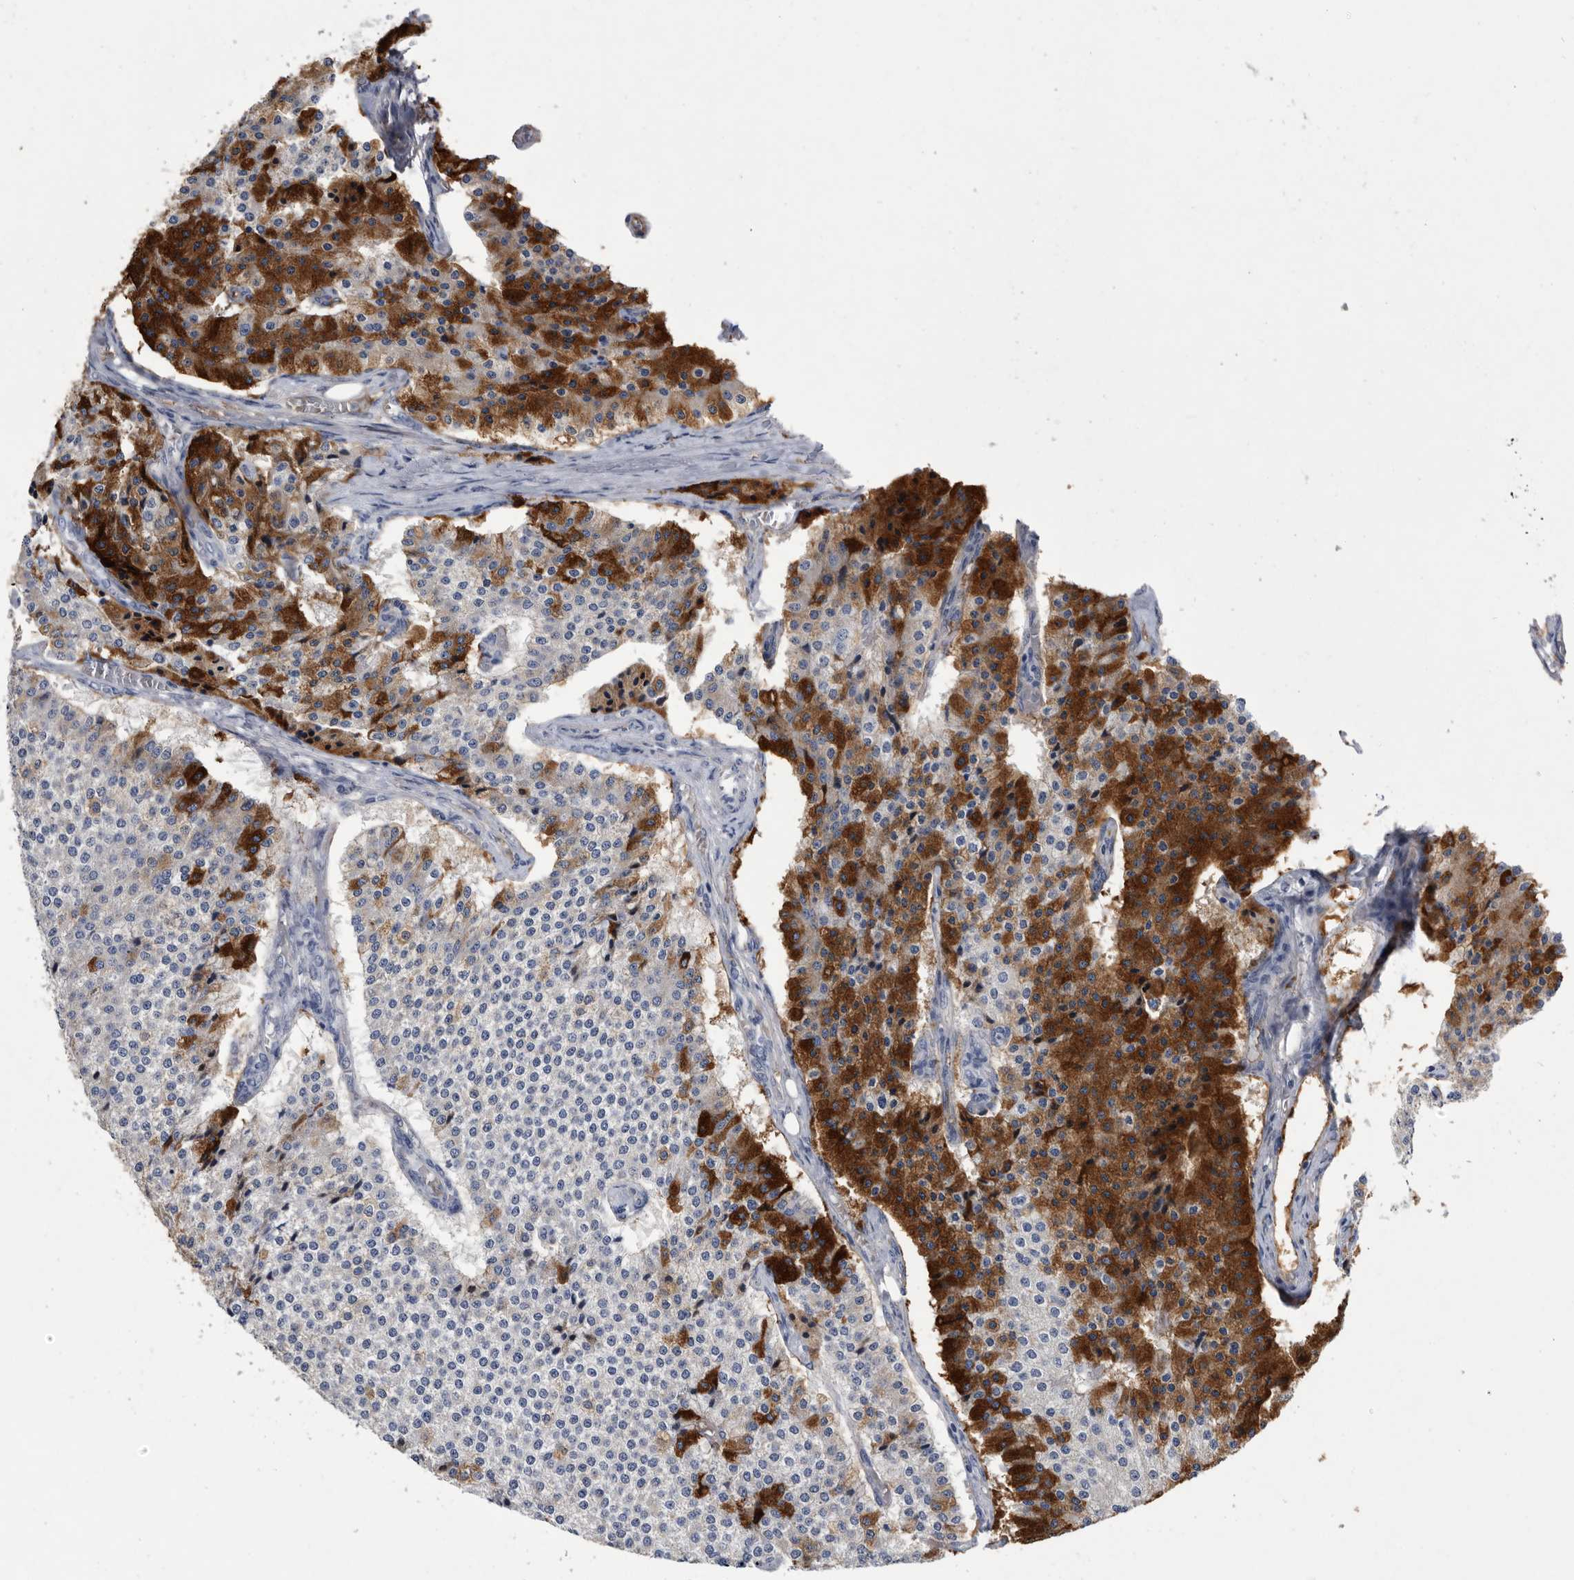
{"staining": {"intensity": "strong", "quantity": "25%-75%", "location": "cytoplasmic/membranous"}, "tissue": "carcinoid", "cell_type": "Tumor cells", "image_type": "cancer", "snomed": [{"axis": "morphology", "description": "Carcinoid, malignant, NOS"}, {"axis": "topography", "description": "Colon"}], "caption": "The photomicrograph exhibits a brown stain indicating the presence of a protein in the cytoplasmic/membranous of tumor cells in carcinoid. Nuclei are stained in blue.", "gene": "BTBD6", "patient": {"sex": "female", "age": 52}}